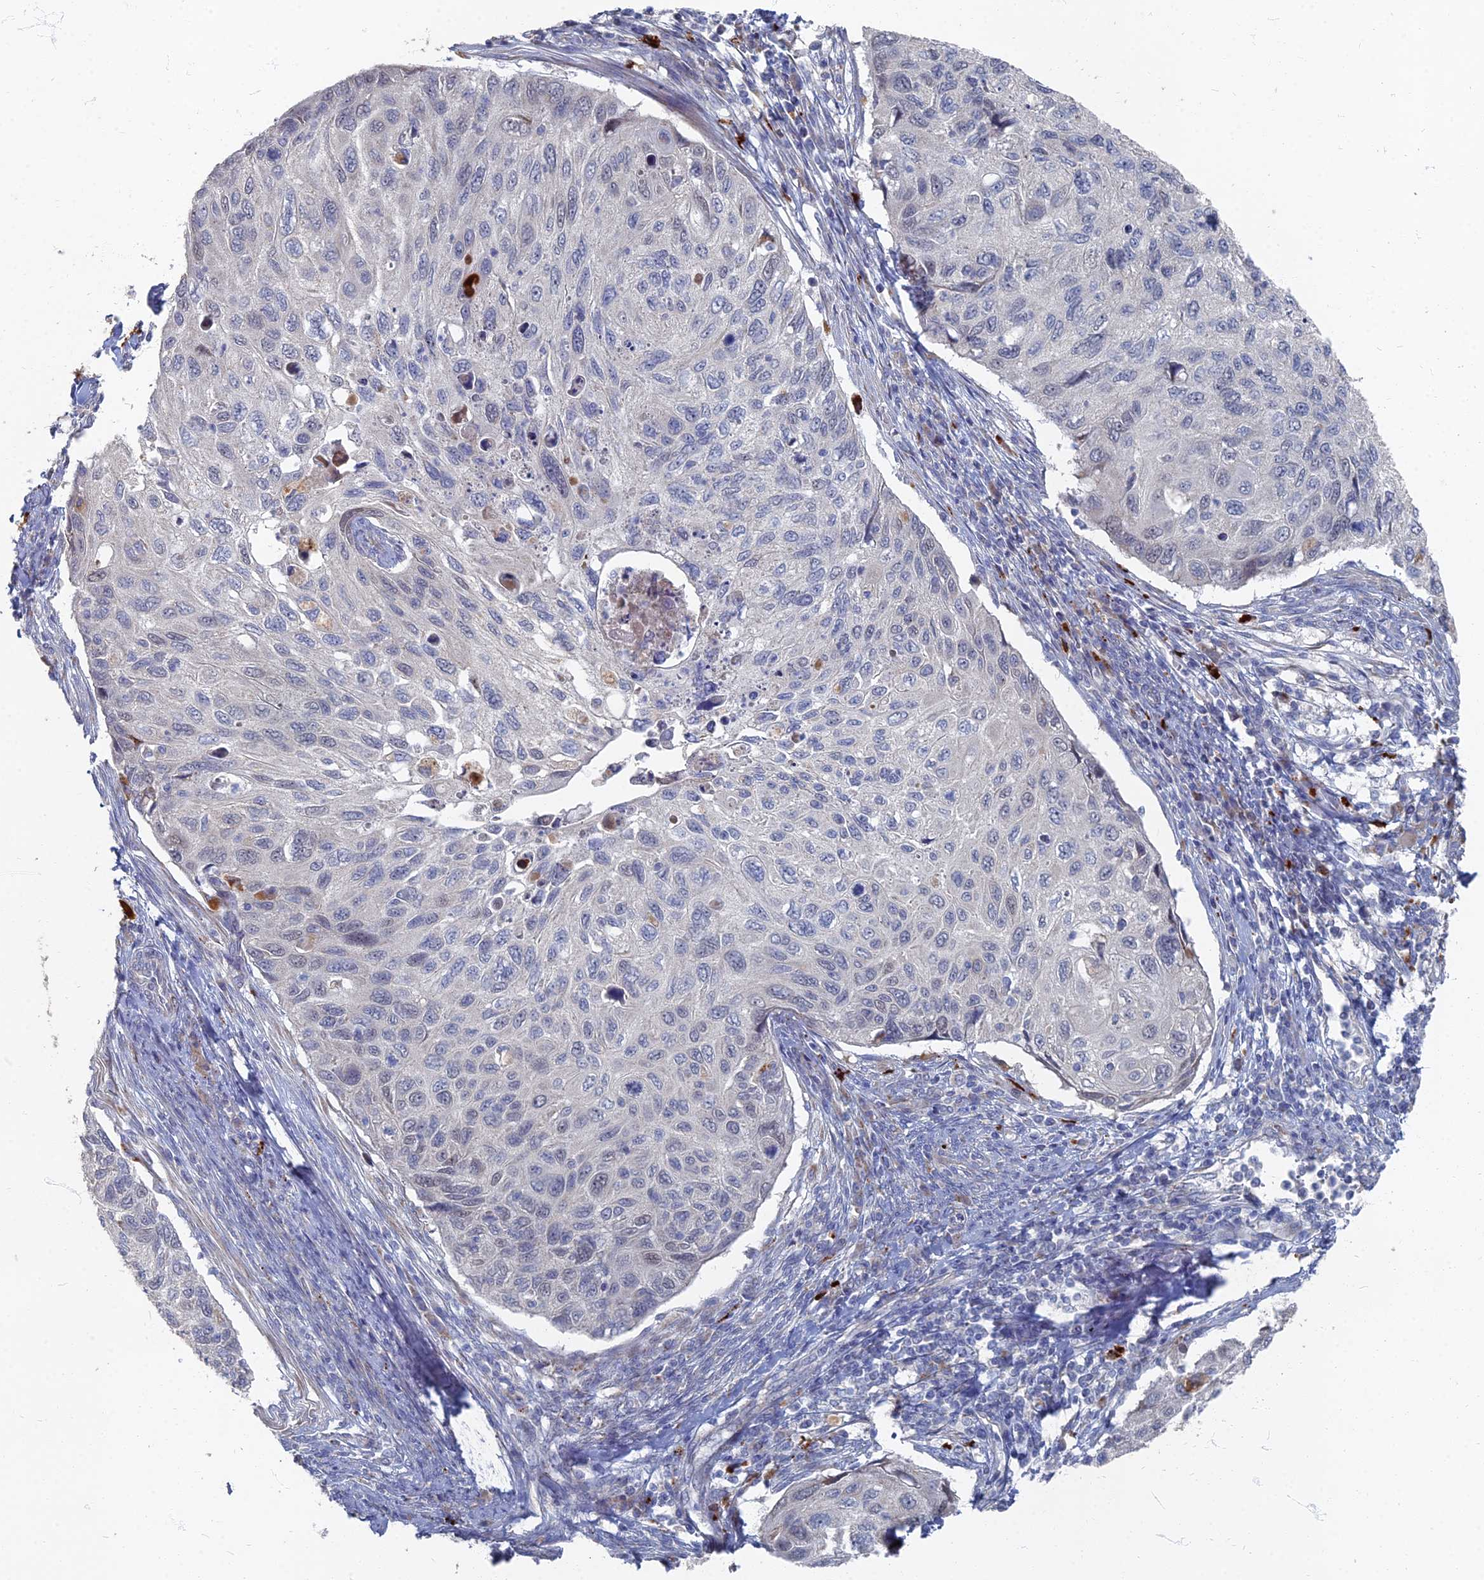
{"staining": {"intensity": "negative", "quantity": "none", "location": "none"}, "tissue": "cervical cancer", "cell_type": "Tumor cells", "image_type": "cancer", "snomed": [{"axis": "morphology", "description": "Squamous cell carcinoma, NOS"}, {"axis": "topography", "description": "Cervix"}], "caption": "Image shows no protein expression in tumor cells of cervical cancer tissue.", "gene": "TMEM128", "patient": {"sex": "female", "age": 70}}